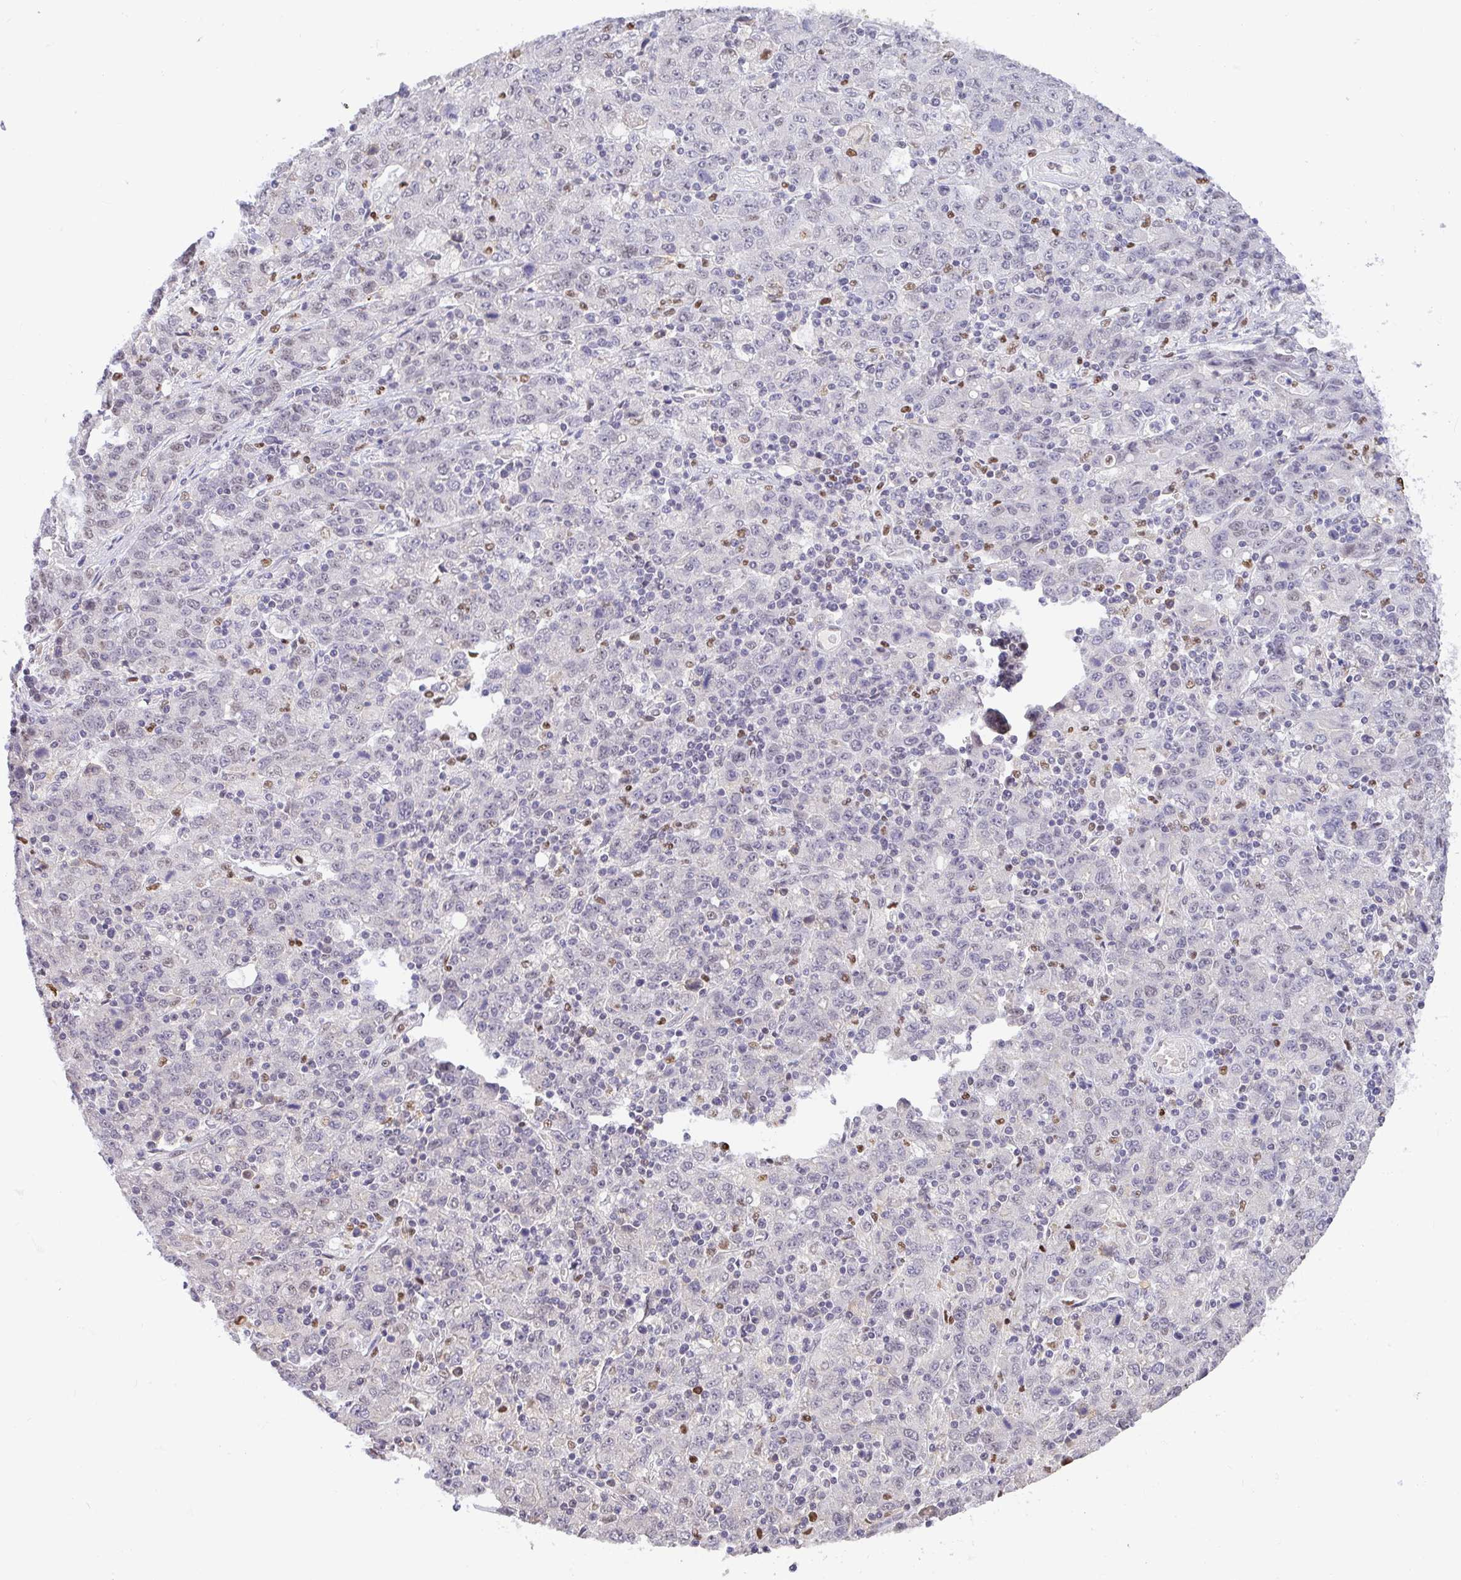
{"staining": {"intensity": "negative", "quantity": "none", "location": "none"}, "tissue": "stomach cancer", "cell_type": "Tumor cells", "image_type": "cancer", "snomed": [{"axis": "morphology", "description": "Adenocarcinoma, NOS"}, {"axis": "topography", "description": "Stomach, upper"}], "caption": "Immunohistochemistry (IHC) of adenocarcinoma (stomach) demonstrates no expression in tumor cells. Brightfield microscopy of immunohistochemistry stained with DAB (brown) and hematoxylin (blue), captured at high magnification.", "gene": "BBX", "patient": {"sex": "male", "age": 69}}